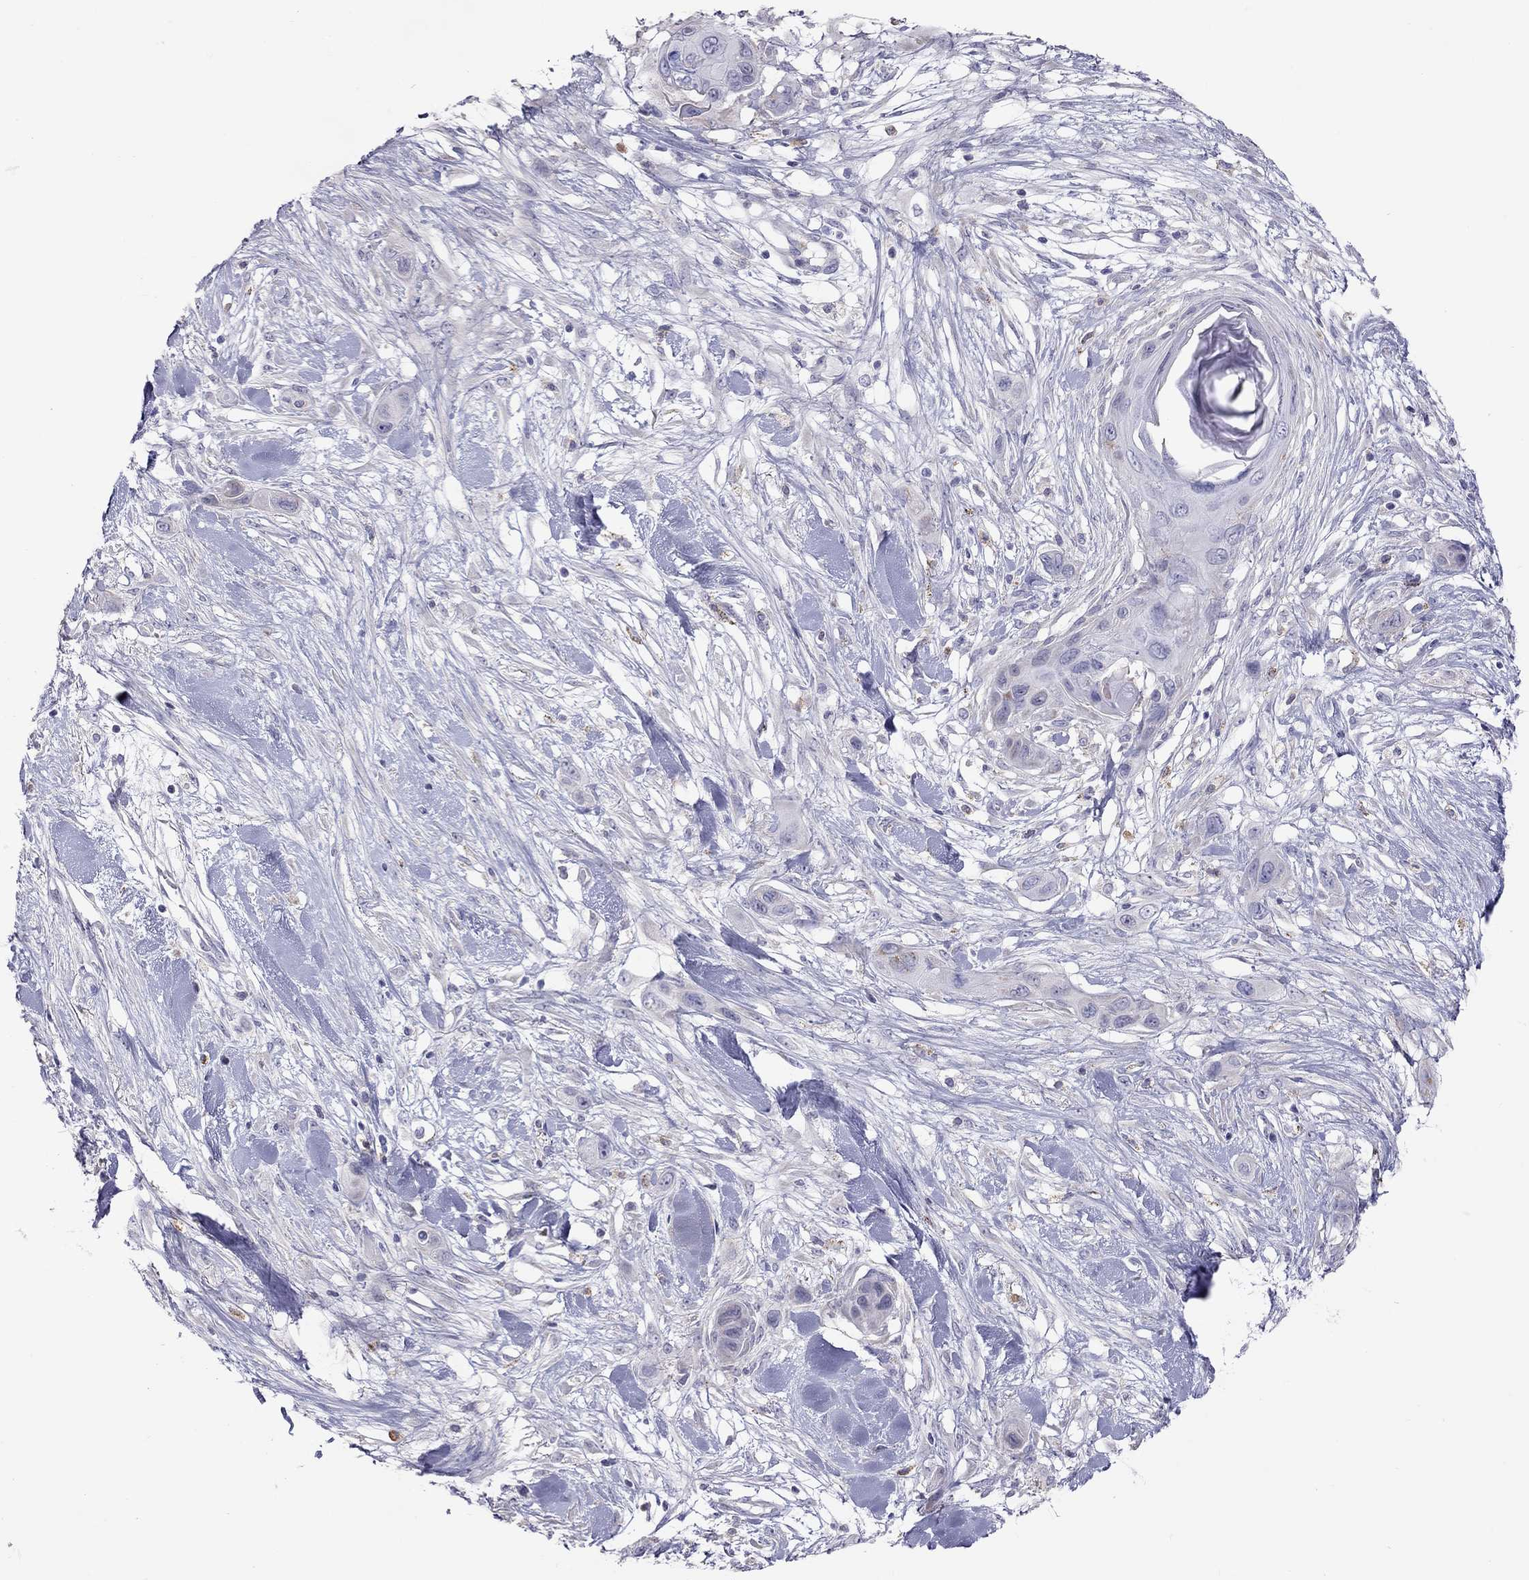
{"staining": {"intensity": "negative", "quantity": "none", "location": "none"}, "tissue": "skin cancer", "cell_type": "Tumor cells", "image_type": "cancer", "snomed": [{"axis": "morphology", "description": "Squamous cell carcinoma, NOS"}, {"axis": "topography", "description": "Skin"}], "caption": "Immunohistochemical staining of human squamous cell carcinoma (skin) exhibits no significant positivity in tumor cells.", "gene": "STAR", "patient": {"sex": "male", "age": 79}}